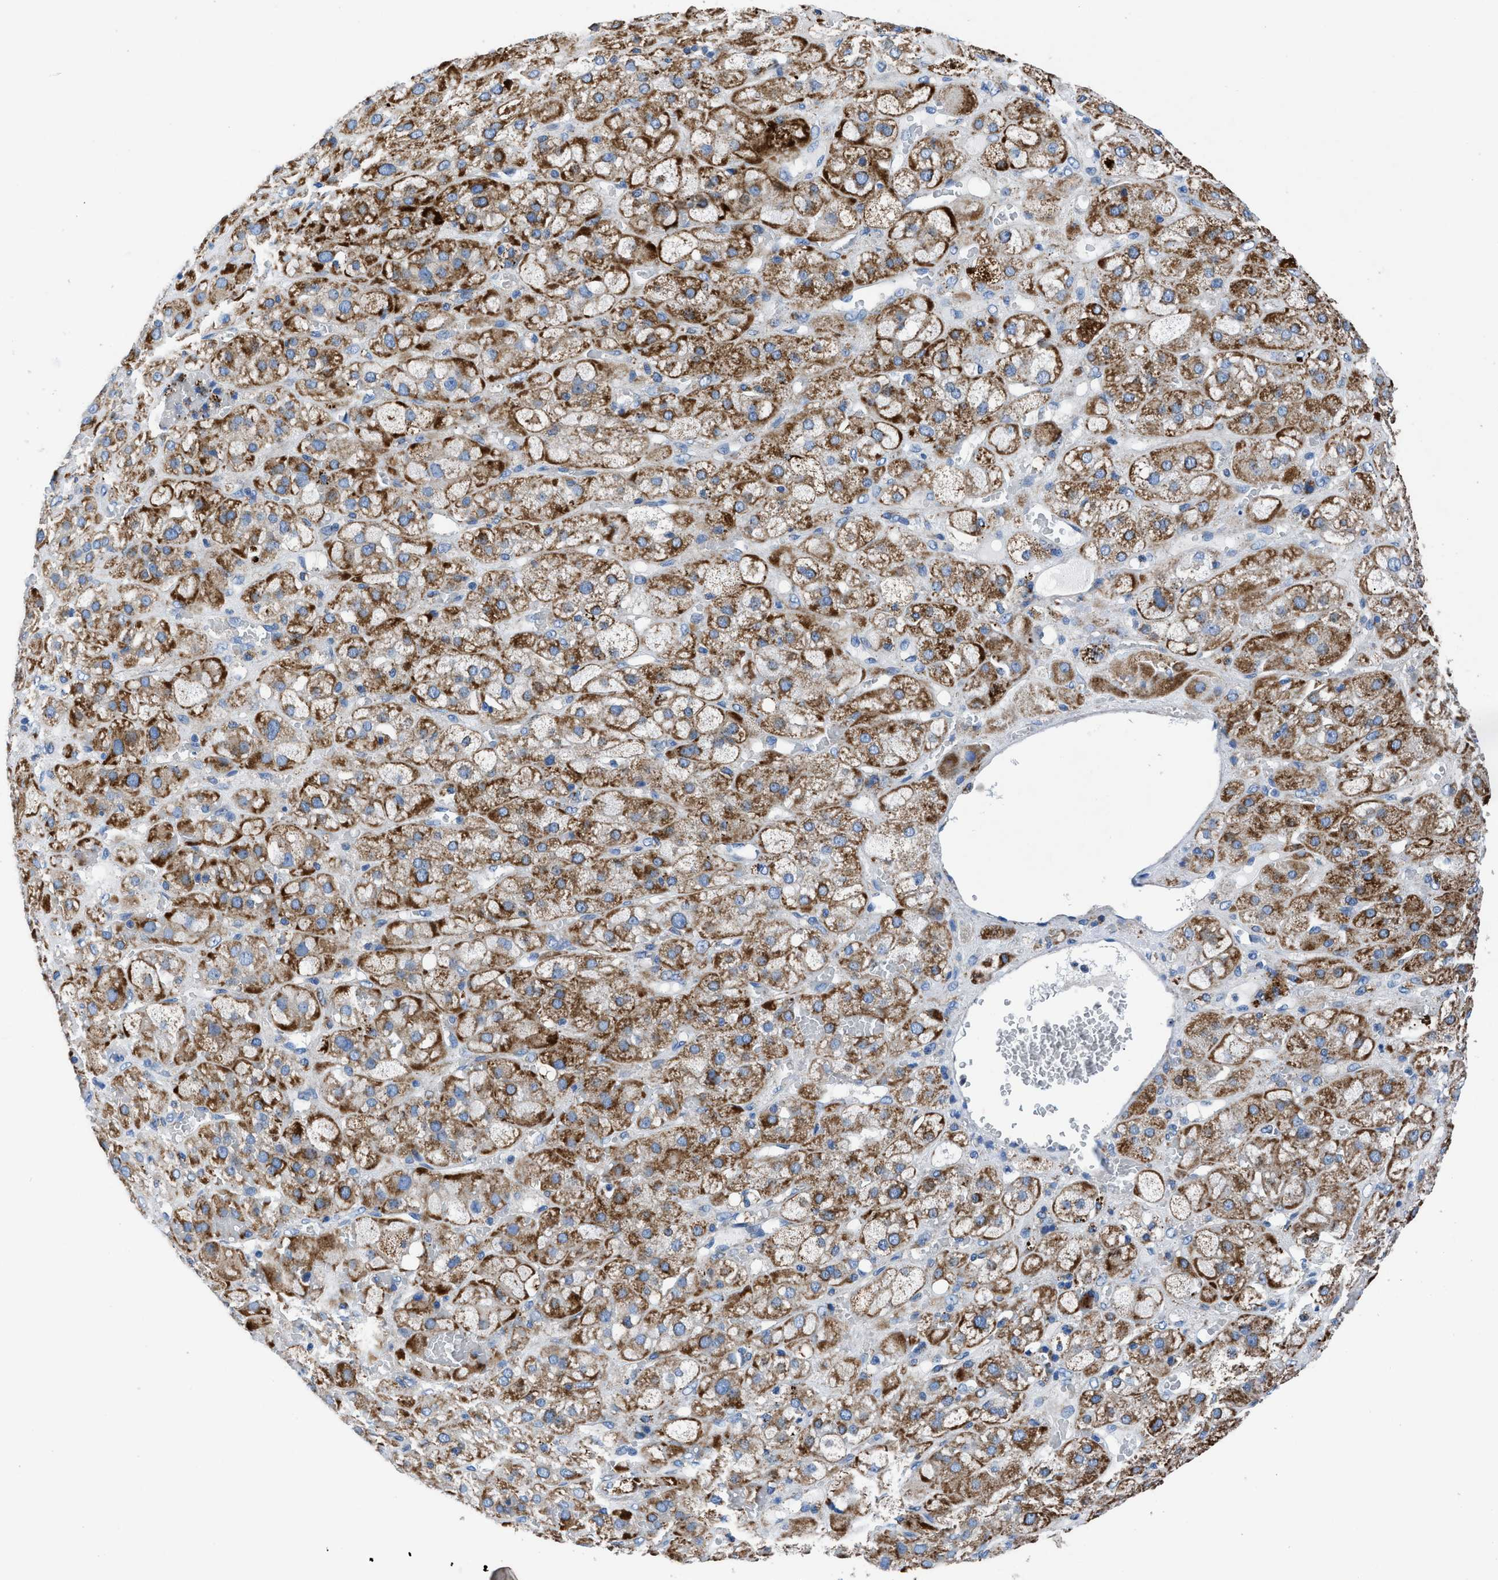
{"staining": {"intensity": "moderate", "quantity": ">75%", "location": "cytoplasmic/membranous"}, "tissue": "adrenal gland", "cell_type": "Glandular cells", "image_type": "normal", "snomed": [{"axis": "morphology", "description": "Normal tissue, NOS"}, {"axis": "topography", "description": "Adrenal gland"}], "caption": "Immunohistochemical staining of normal human adrenal gland exhibits >75% levels of moderate cytoplasmic/membranous protein expression in about >75% of glandular cells. (DAB IHC with brightfield microscopy, high magnification).", "gene": "ZDHHC3", "patient": {"sex": "female", "age": 47}}